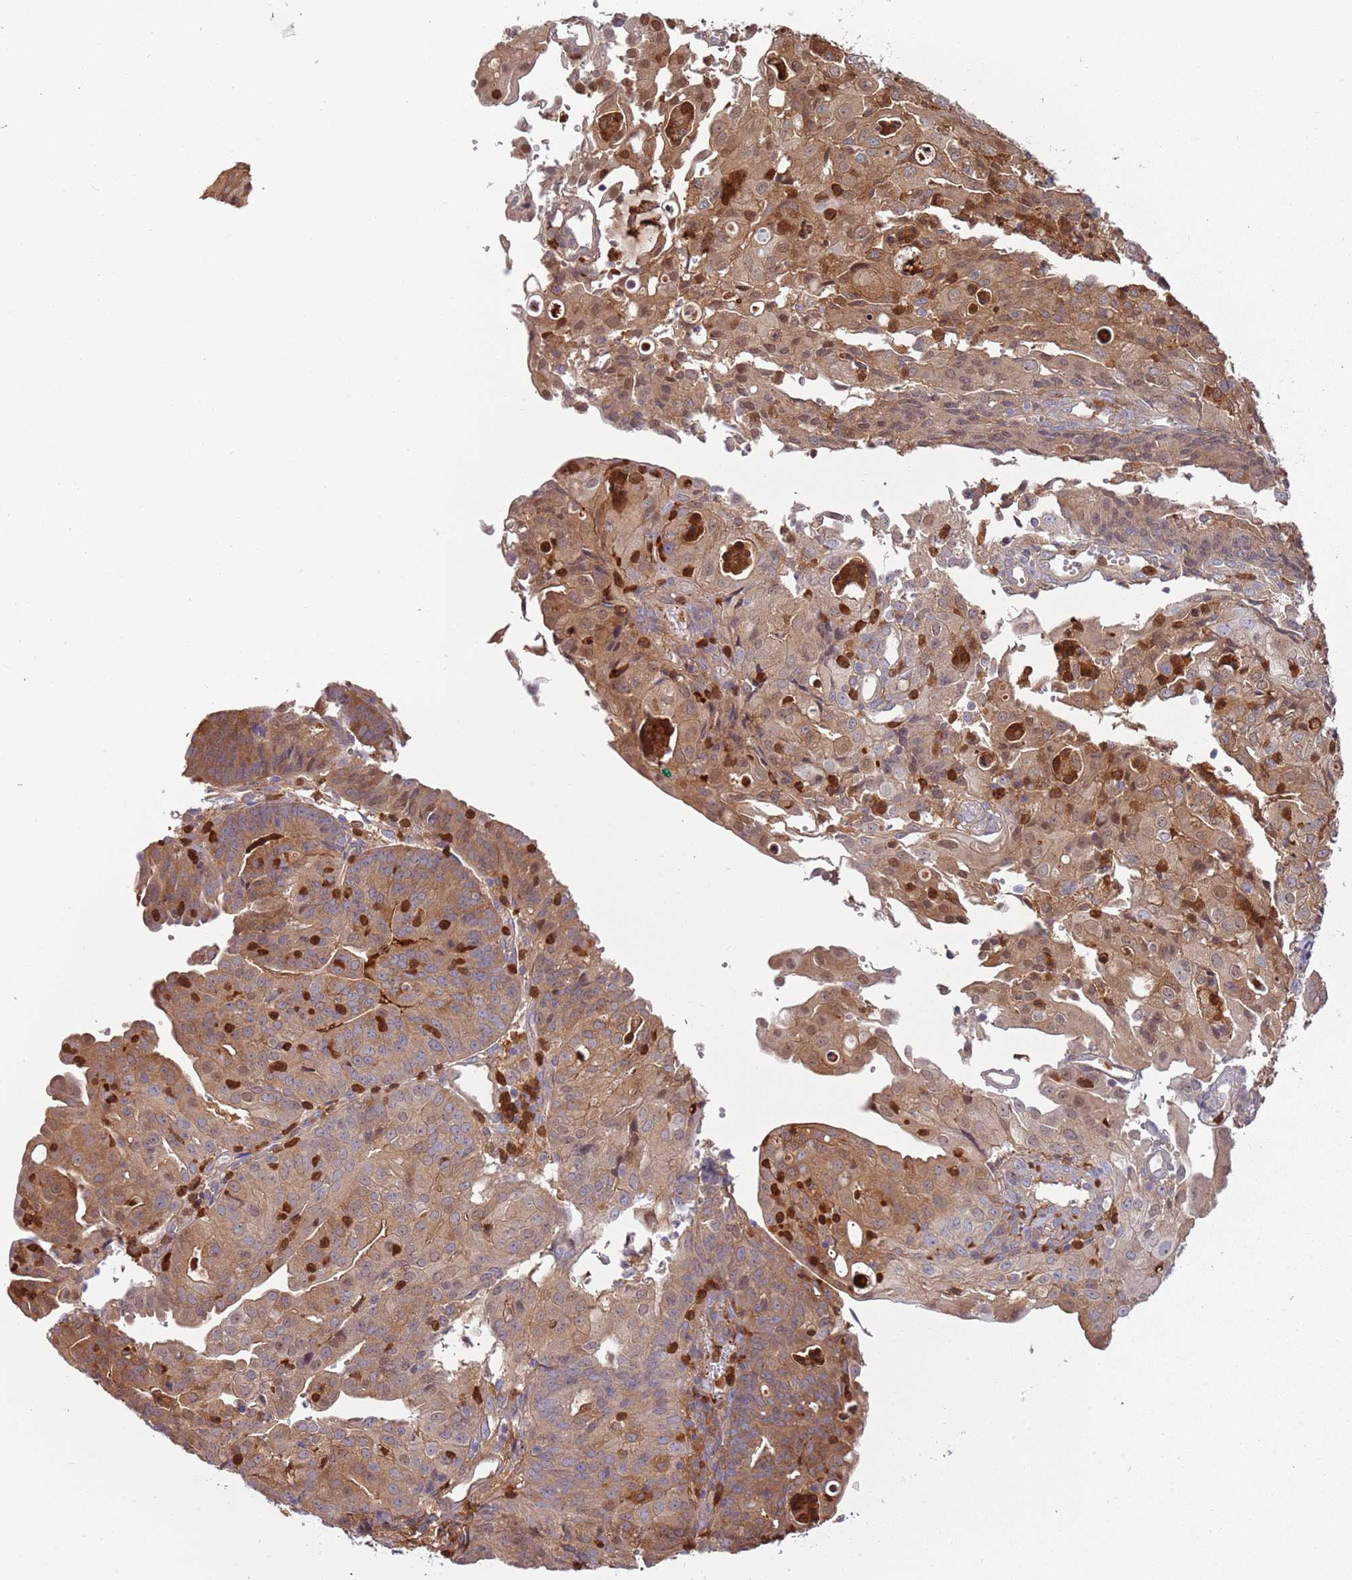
{"staining": {"intensity": "strong", "quantity": "25%-75%", "location": "cytoplasmic/membranous,nuclear"}, "tissue": "endometrial cancer", "cell_type": "Tumor cells", "image_type": "cancer", "snomed": [{"axis": "morphology", "description": "Adenocarcinoma, NOS"}, {"axis": "topography", "description": "Endometrium"}], "caption": "Strong cytoplasmic/membranous and nuclear staining for a protein is seen in approximately 25%-75% of tumor cells of endometrial cancer (adenocarcinoma) using immunohistochemistry.", "gene": "NADK", "patient": {"sex": "female", "age": 56}}